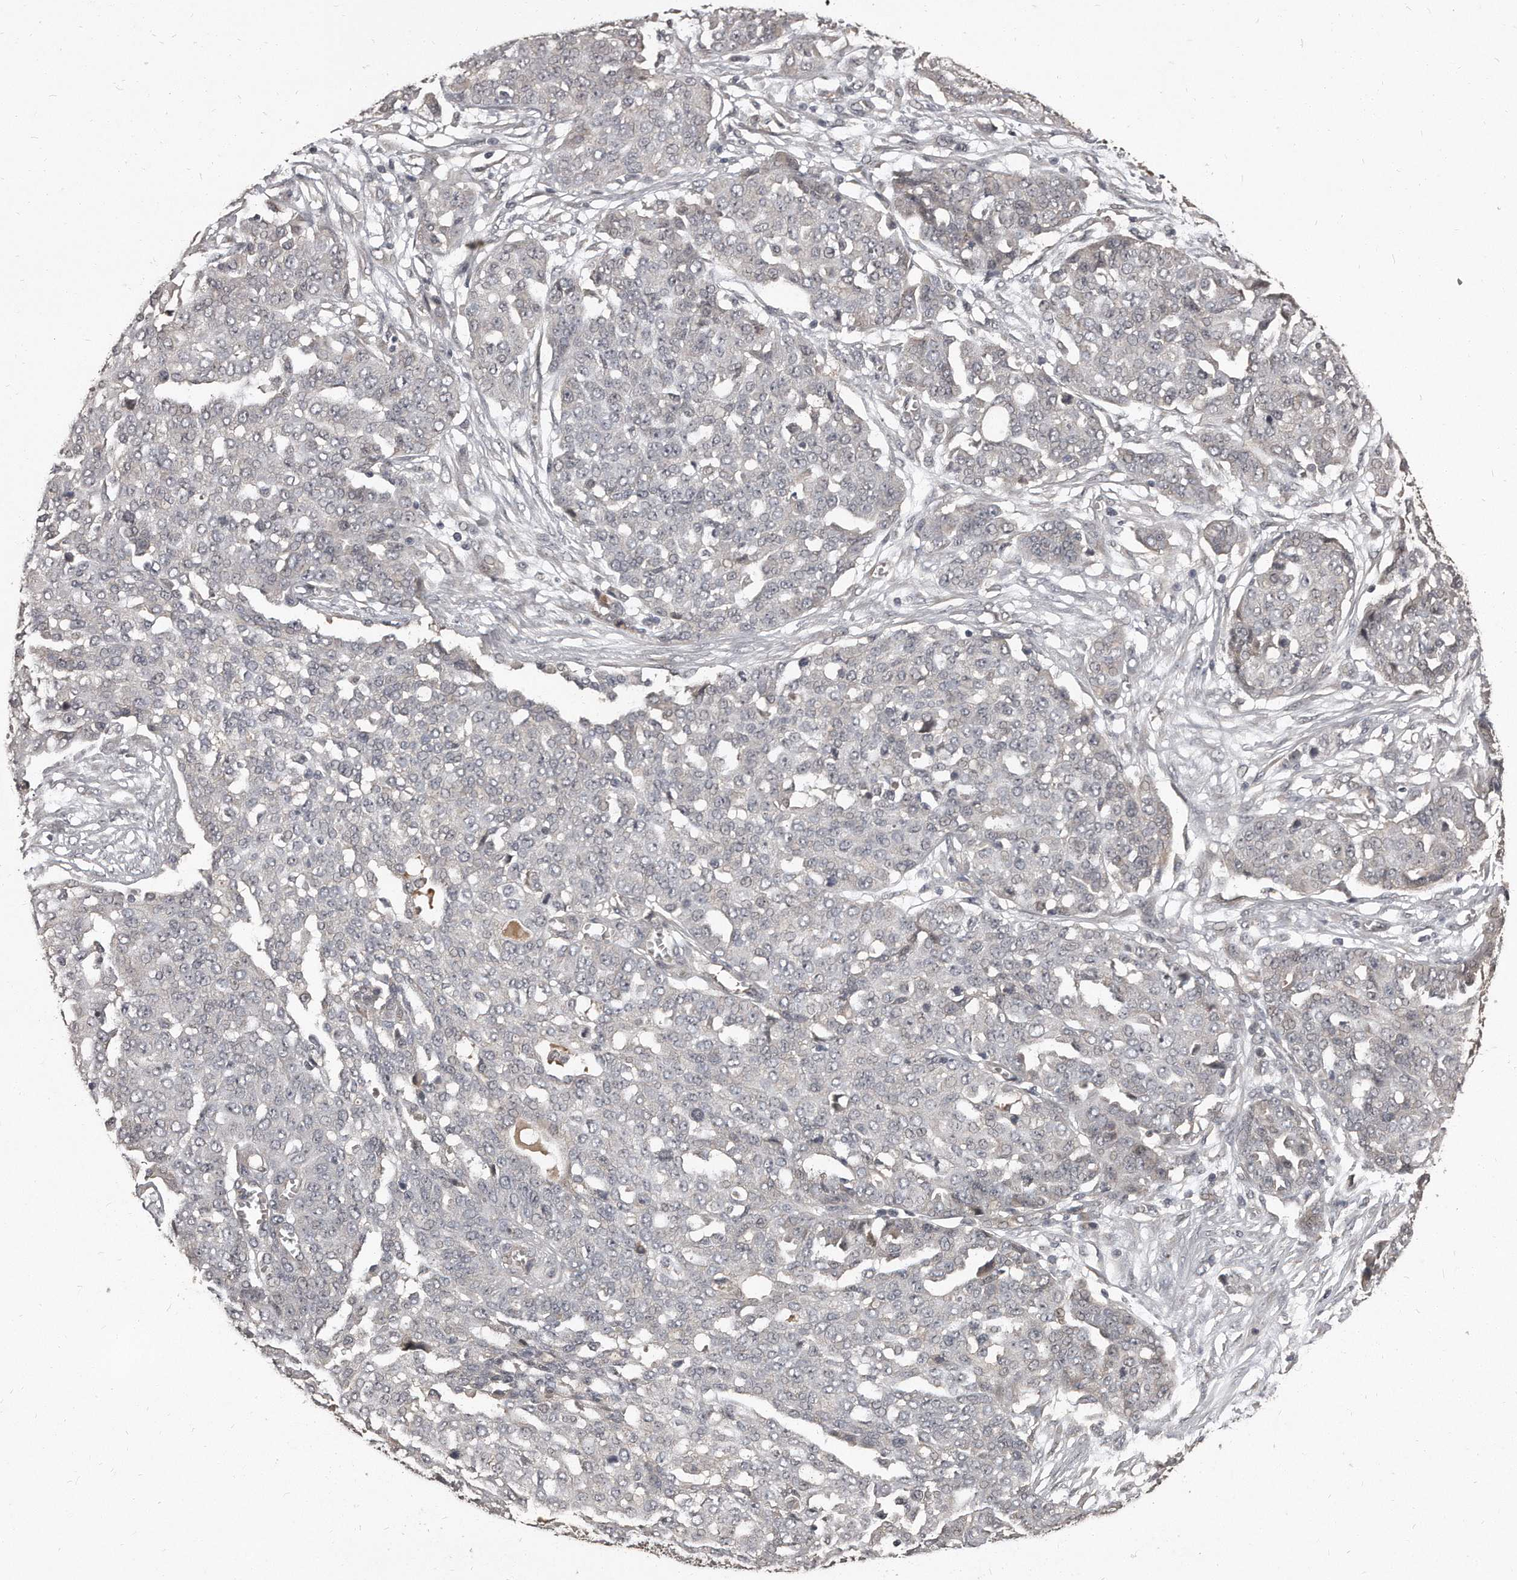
{"staining": {"intensity": "negative", "quantity": "none", "location": "none"}, "tissue": "ovarian cancer", "cell_type": "Tumor cells", "image_type": "cancer", "snomed": [{"axis": "morphology", "description": "Cystadenocarcinoma, serous, NOS"}, {"axis": "topography", "description": "Soft tissue"}, {"axis": "topography", "description": "Ovary"}], "caption": "Tumor cells are negative for brown protein staining in serous cystadenocarcinoma (ovarian).", "gene": "GRB10", "patient": {"sex": "female", "age": 57}}